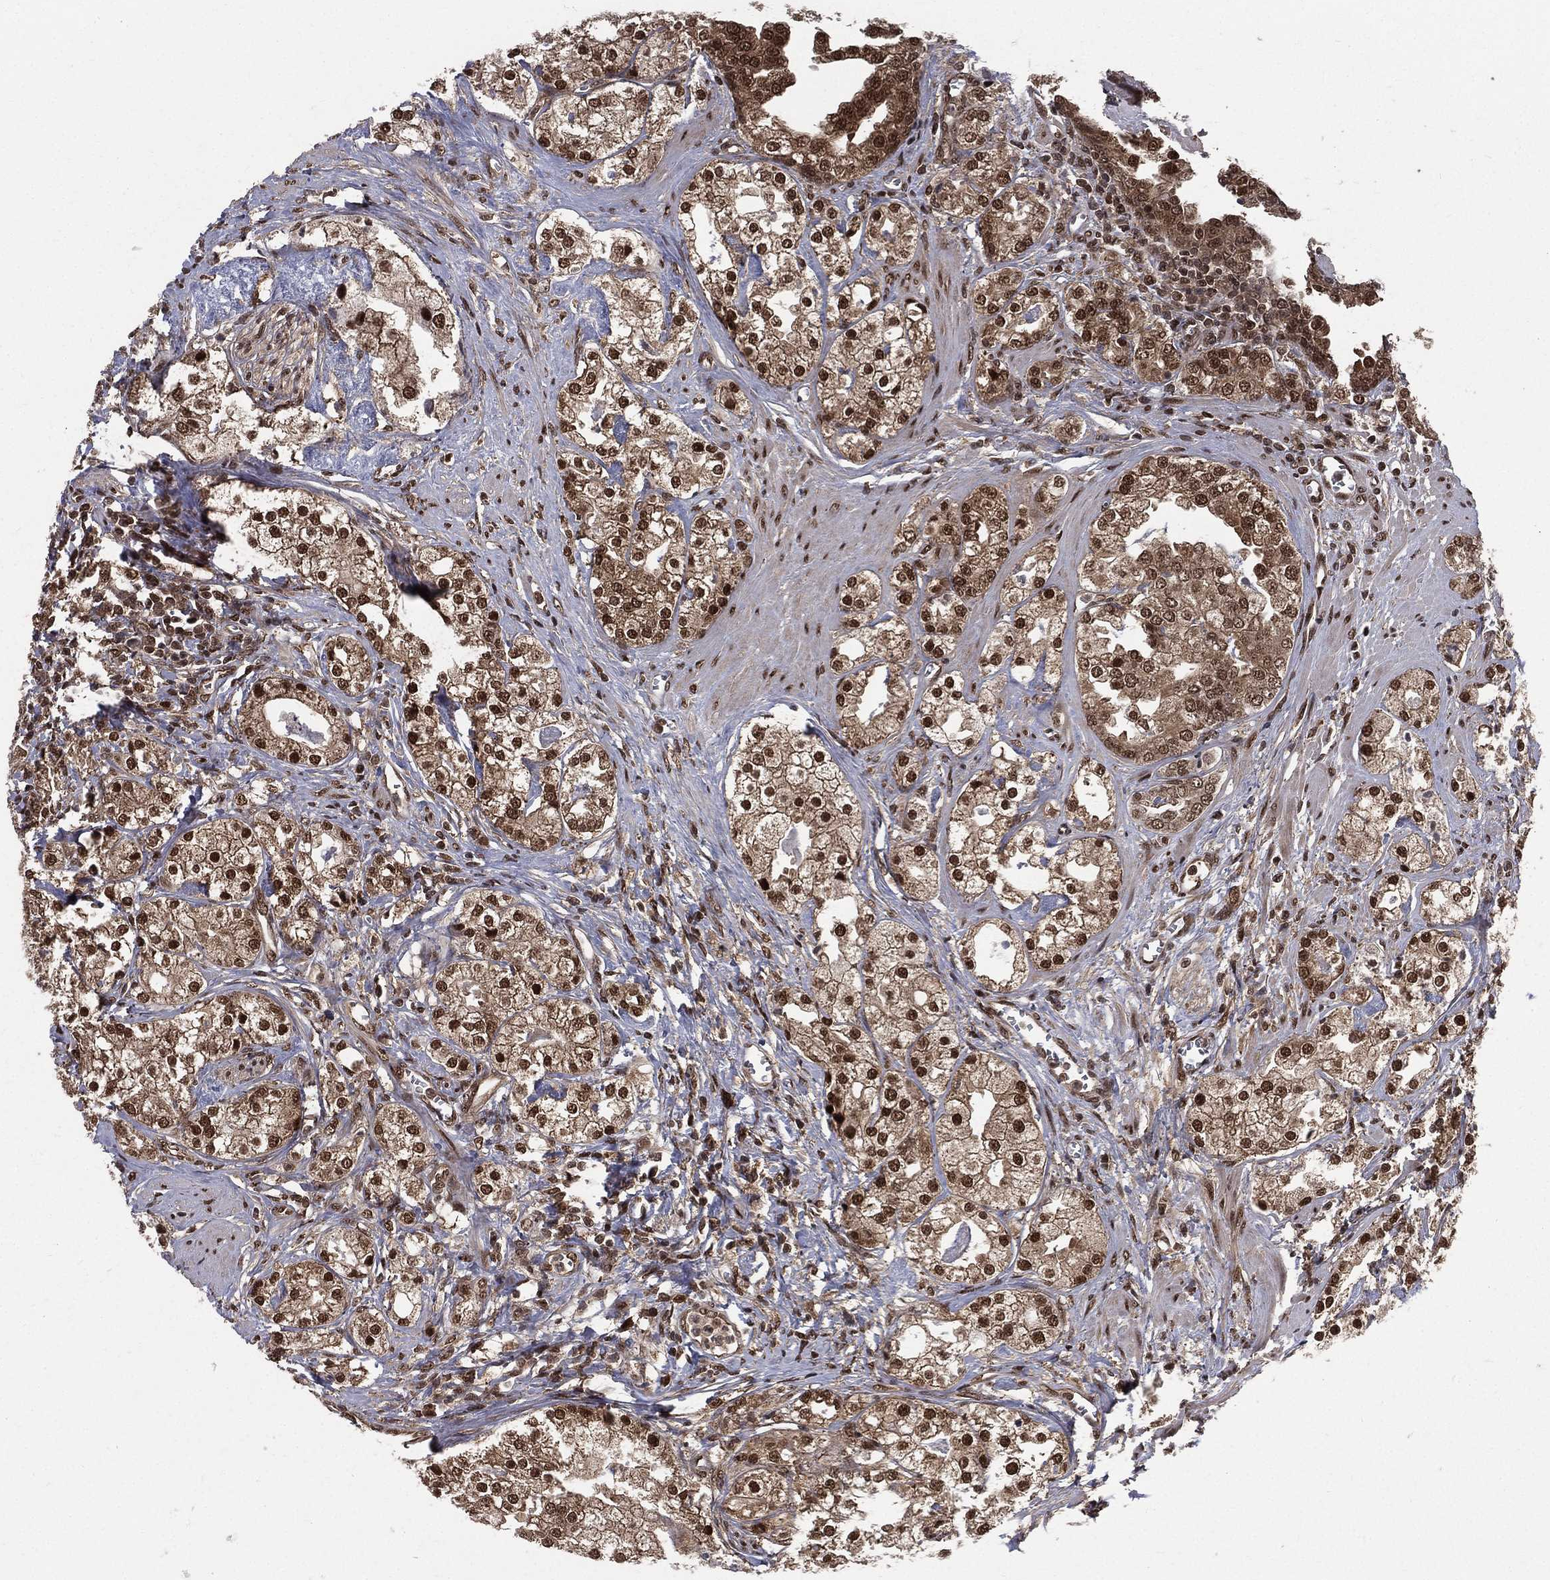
{"staining": {"intensity": "strong", "quantity": ">75%", "location": "nuclear"}, "tissue": "prostate cancer", "cell_type": "Tumor cells", "image_type": "cancer", "snomed": [{"axis": "morphology", "description": "Adenocarcinoma, NOS"}, {"axis": "topography", "description": "Prostate and seminal vesicle, NOS"}, {"axis": "topography", "description": "Prostate"}], "caption": "Prostate cancer (adenocarcinoma) stained for a protein shows strong nuclear positivity in tumor cells.", "gene": "COPS4", "patient": {"sex": "male", "age": 62}}